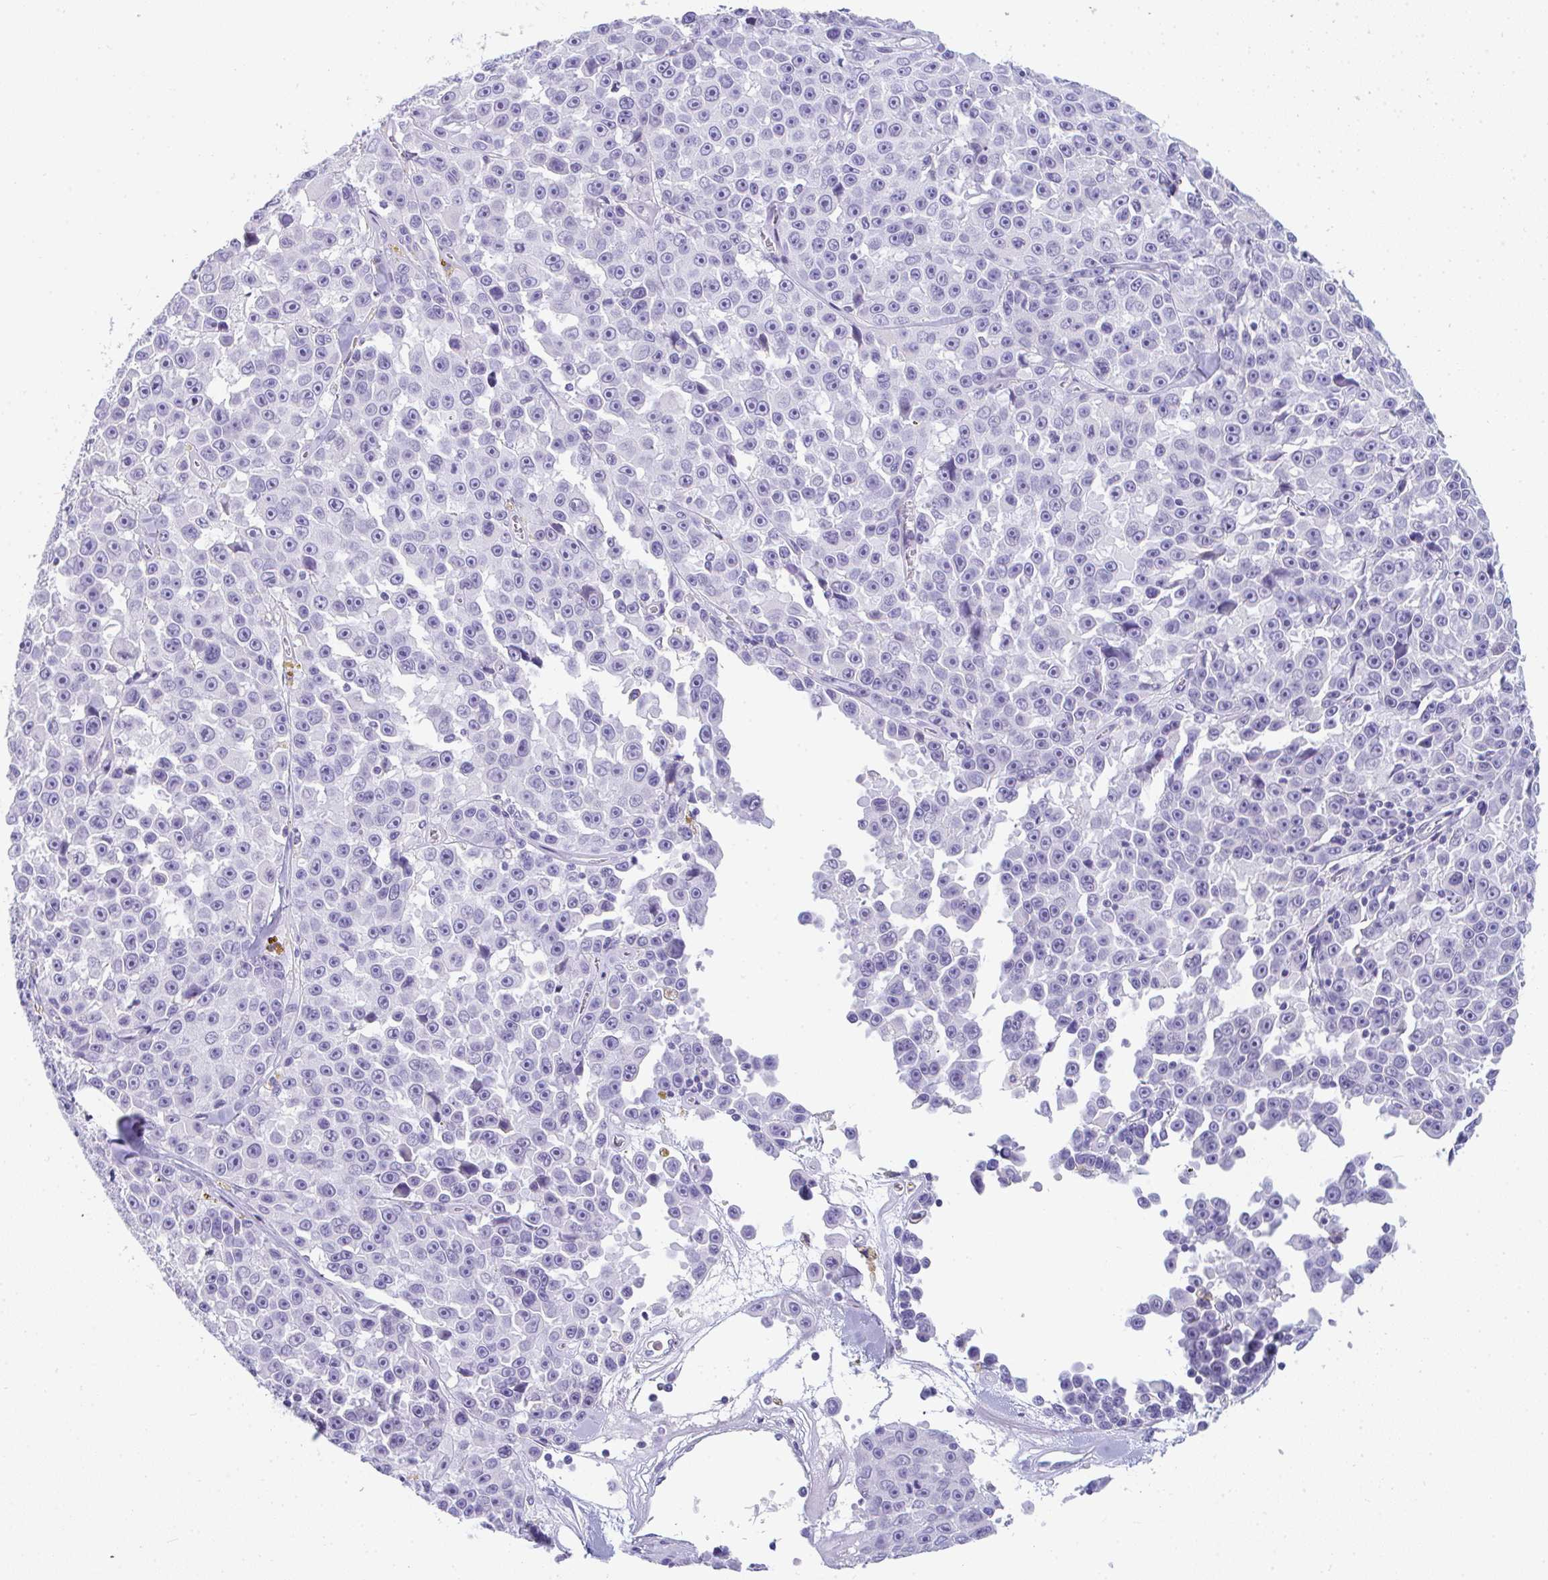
{"staining": {"intensity": "negative", "quantity": "none", "location": "none"}, "tissue": "melanoma", "cell_type": "Tumor cells", "image_type": "cancer", "snomed": [{"axis": "morphology", "description": "Malignant melanoma, NOS"}, {"axis": "topography", "description": "Skin"}], "caption": "IHC micrograph of human melanoma stained for a protein (brown), which demonstrates no expression in tumor cells.", "gene": "TTC30B", "patient": {"sex": "female", "age": 66}}